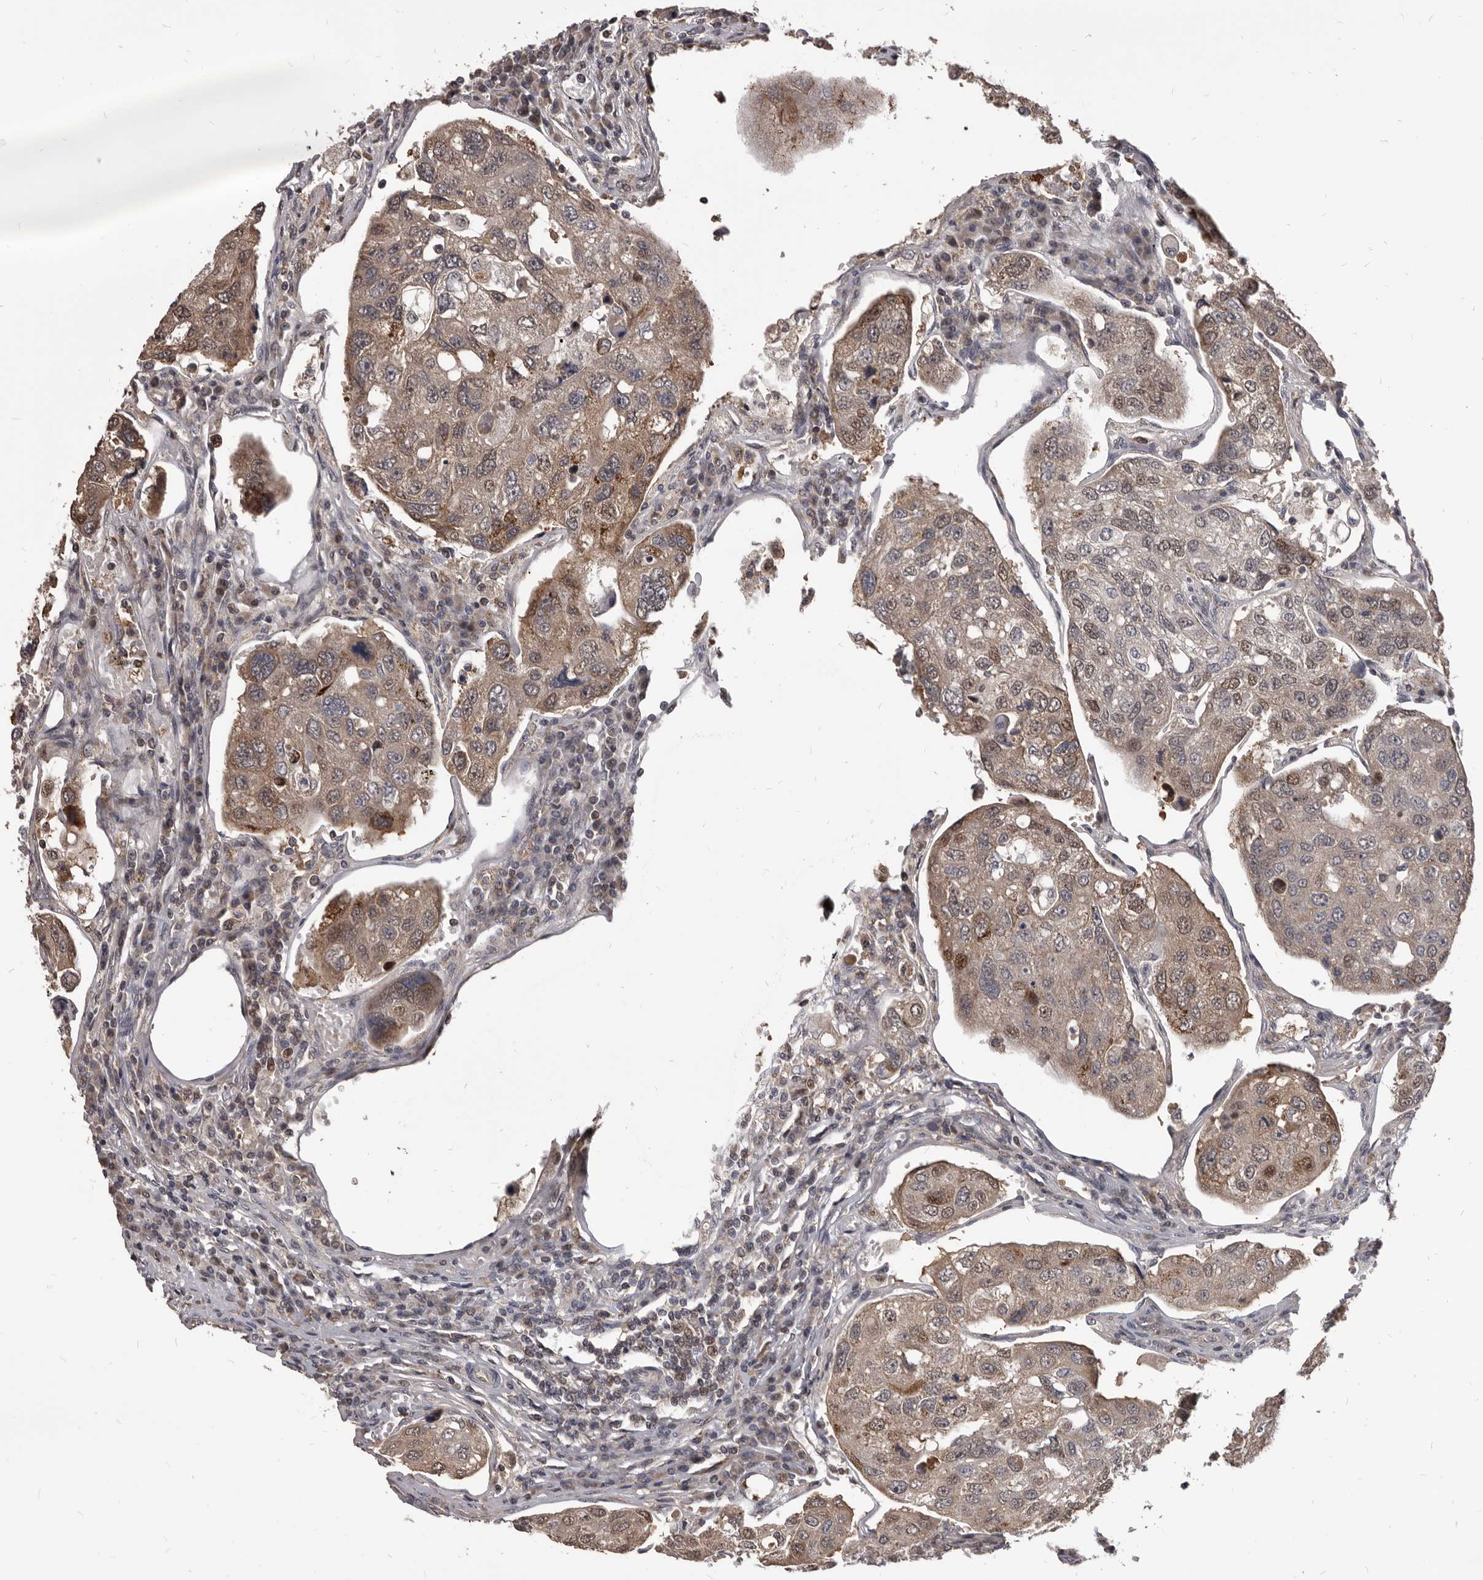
{"staining": {"intensity": "weak", "quantity": "25%-75%", "location": "cytoplasmic/membranous,nuclear"}, "tissue": "urothelial cancer", "cell_type": "Tumor cells", "image_type": "cancer", "snomed": [{"axis": "morphology", "description": "Urothelial carcinoma, High grade"}, {"axis": "topography", "description": "Lymph node"}, {"axis": "topography", "description": "Urinary bladder"}], "caption": "Protein expression analysis of human urothelial cancer reveals weak cytoplasmic/membranous and nuclear expression in approximately 25%-75% of tumor cells.", "gene": "MAP3K14", "patient": {"sex": "male", "age": 51}}